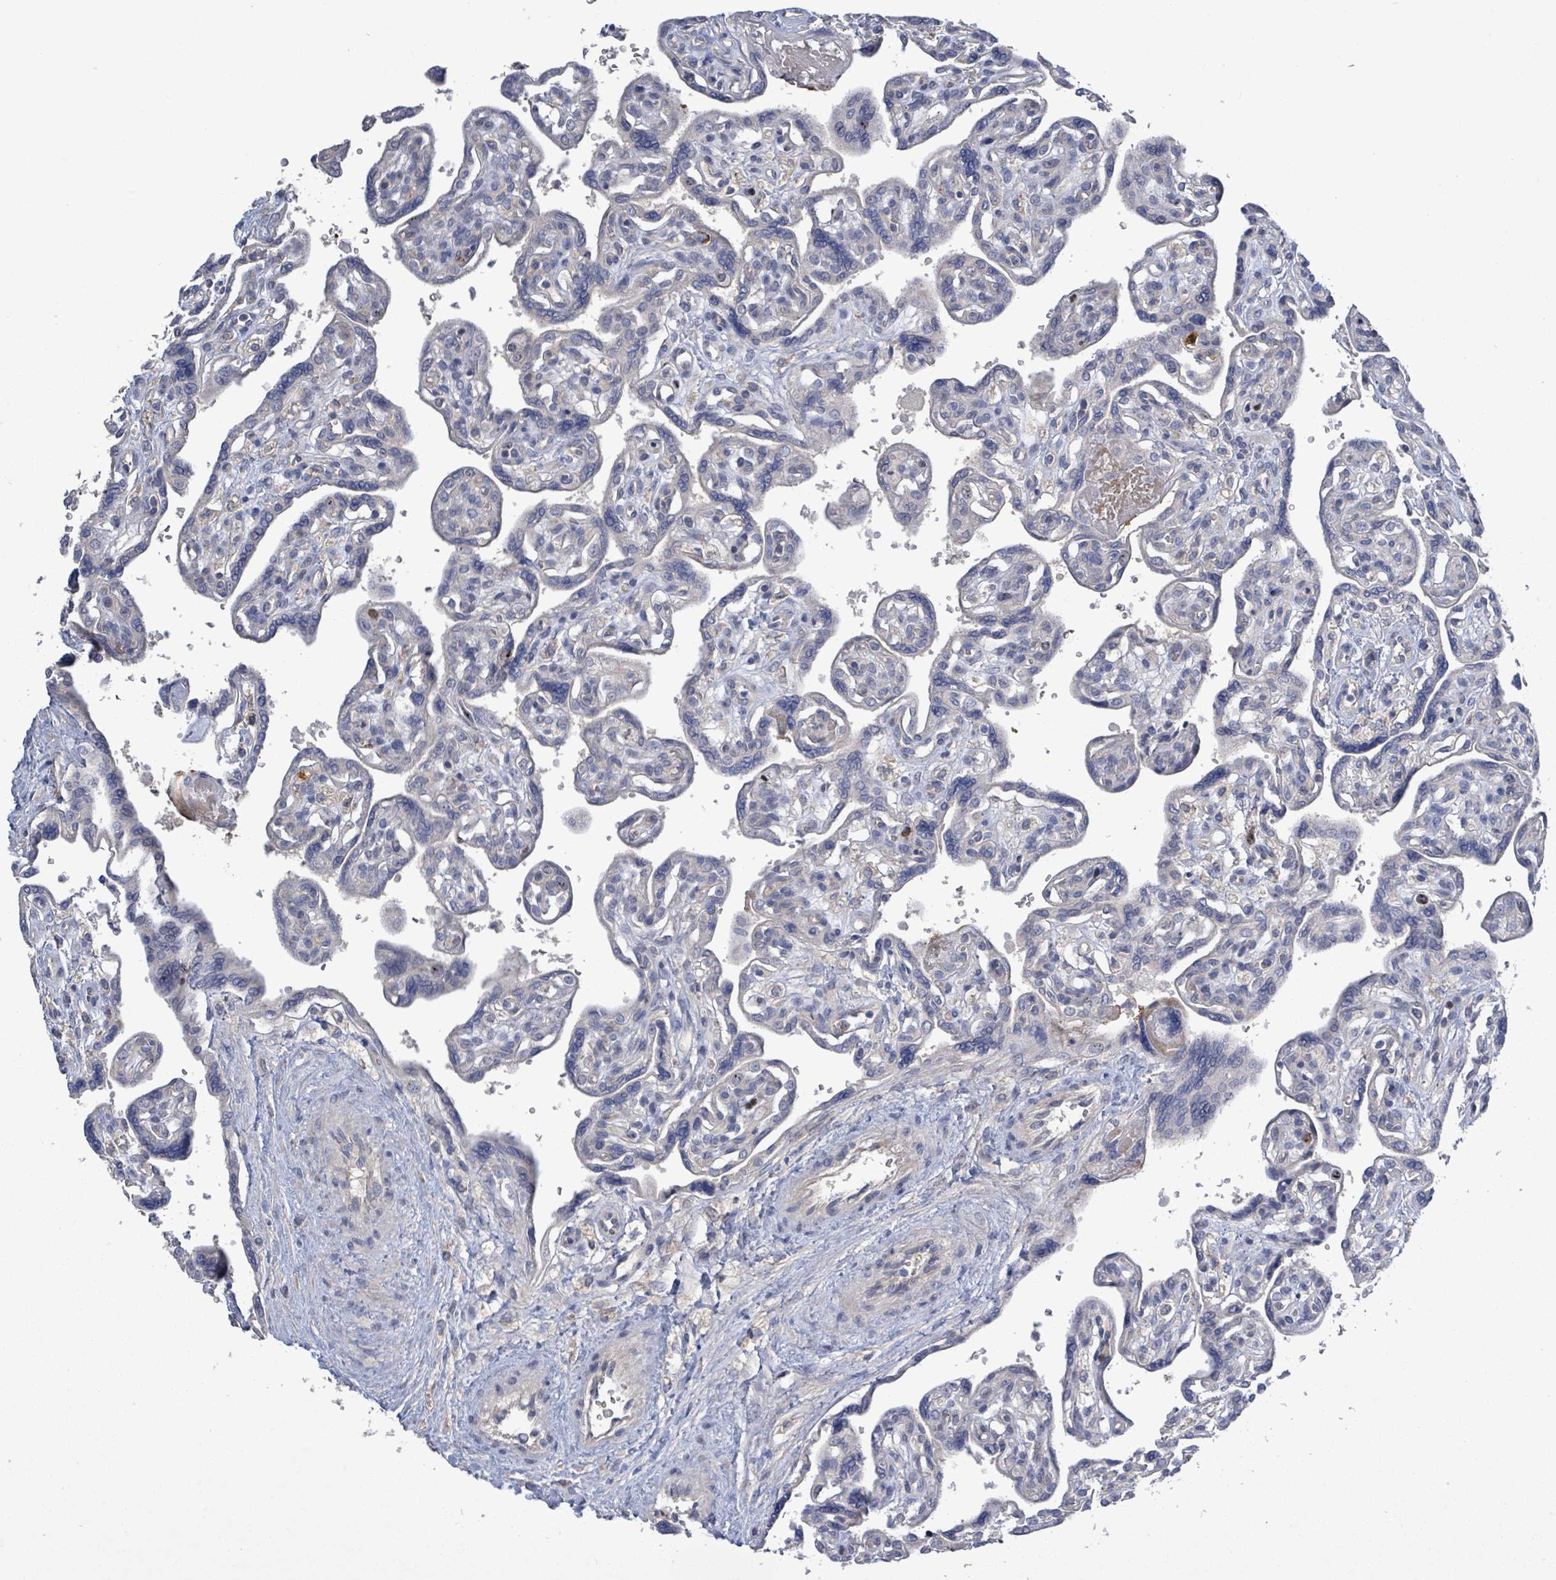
{"staining": {"intensity": "negative", "quantity": "none", "location": "none"}, "tissue": "placenta", "cell_type": "Trophoblastic cells", "image_type": "normal", "snomed": [{"axis": "morphology", "description": "Normal tissue, NOS"}, {"axis": "topography", "description": "Placenta"}], "caption": "Placenta was stained to show a protein in brown. There is no significant expression in trophoblastic cells. (Stains: DAB IHC with hematoxylin counter stain, Microscopy: brightfield microscopy at high magnification).", "gene": "HRAS", "patient": {"sex": "female", "age": 39}}